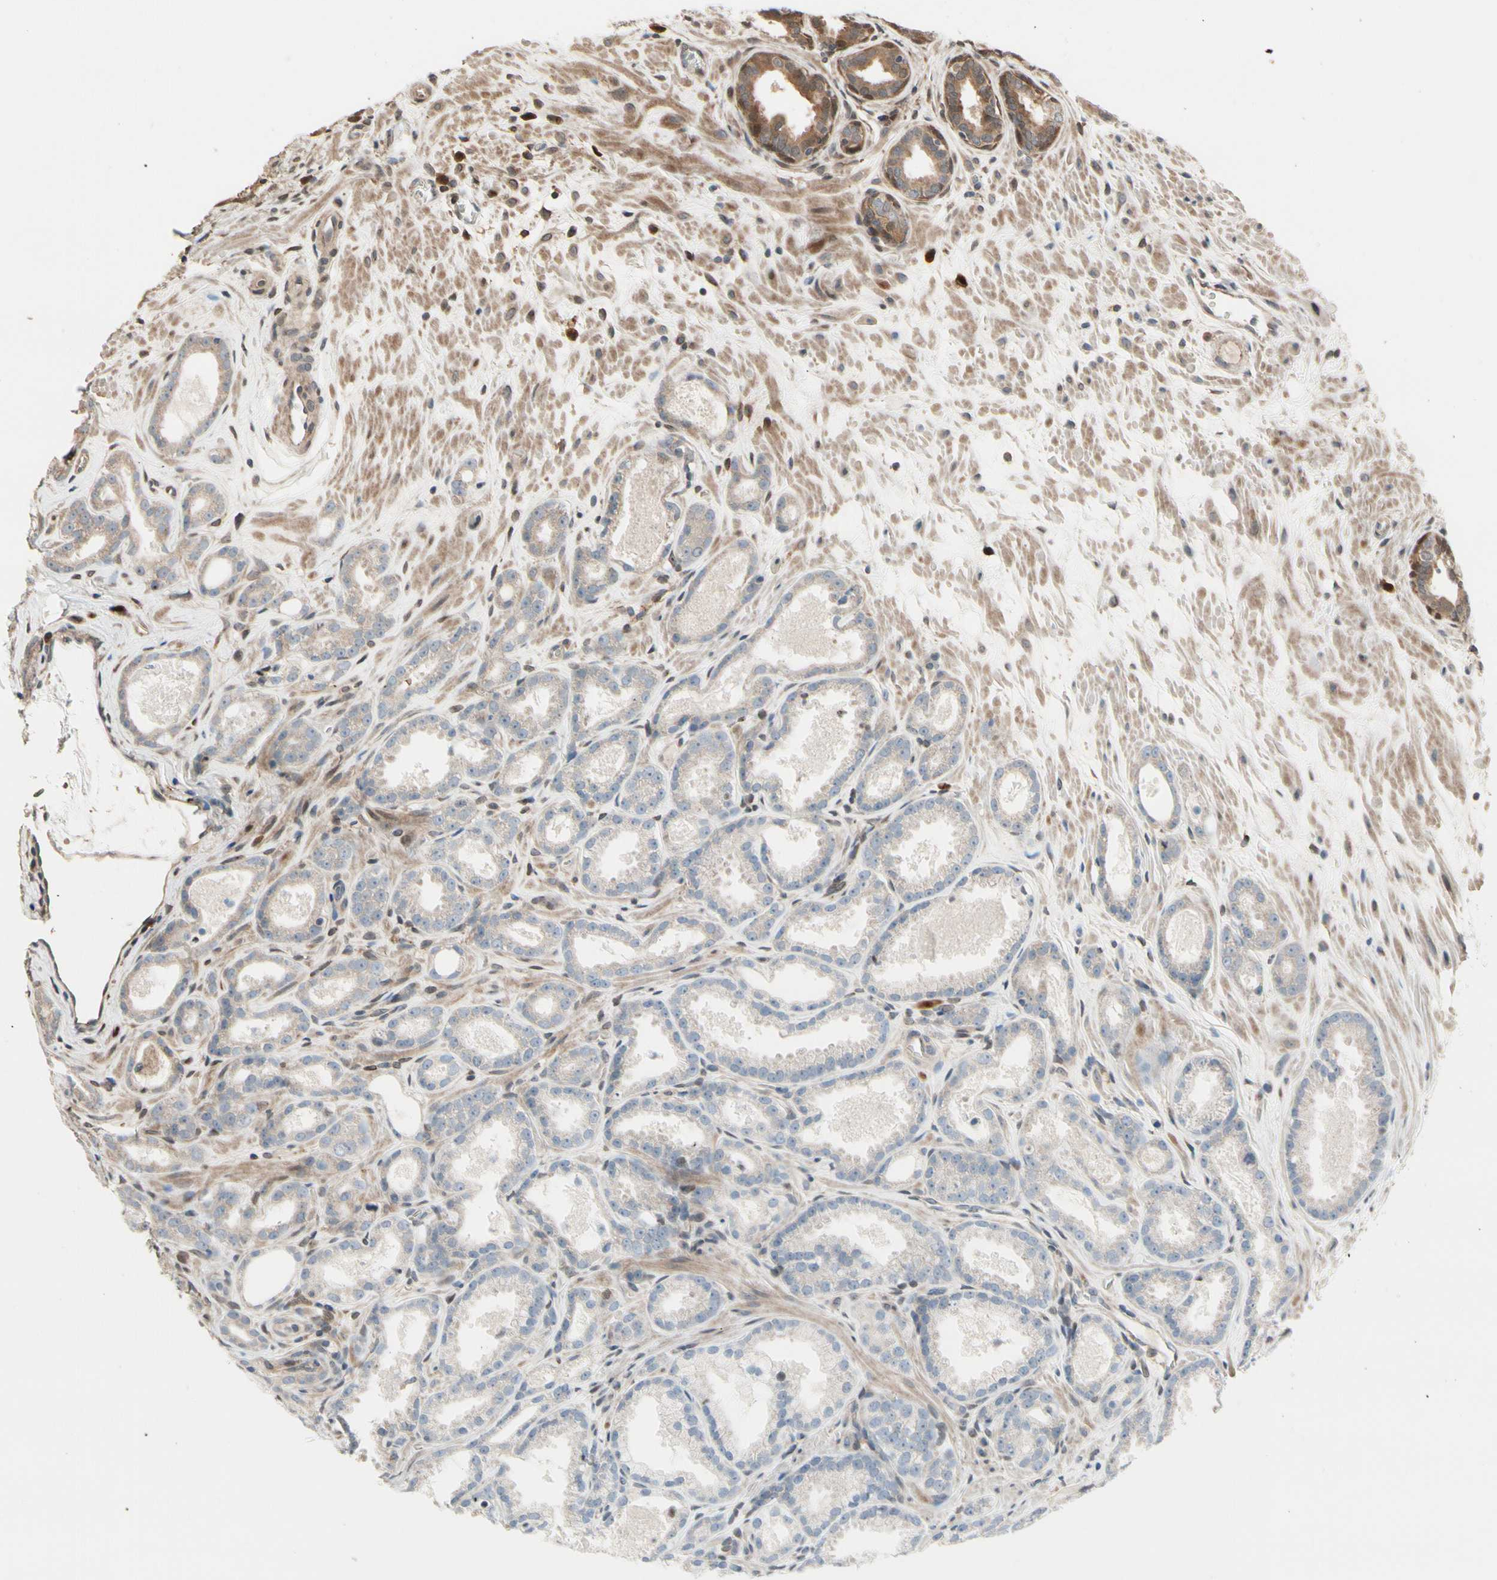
{"staining": {"intensity": "negative", "quantity": "none", "location": "none"}, "tissue": "prostate cancer", "cell_type": "Tumor cells", "image_type": "cancer", "snomed": [{"axis": "morphology", "description": "Adenocarcinoma, Low grade"}, {"axis": "topography", "description": "Prostate"}], "caption": "This is an IHC micrograph of human prostate cancer. There is no positivity in tumor cells.", "gene": "CSF1R", "patient": {"sex": "male", "age": 57}}